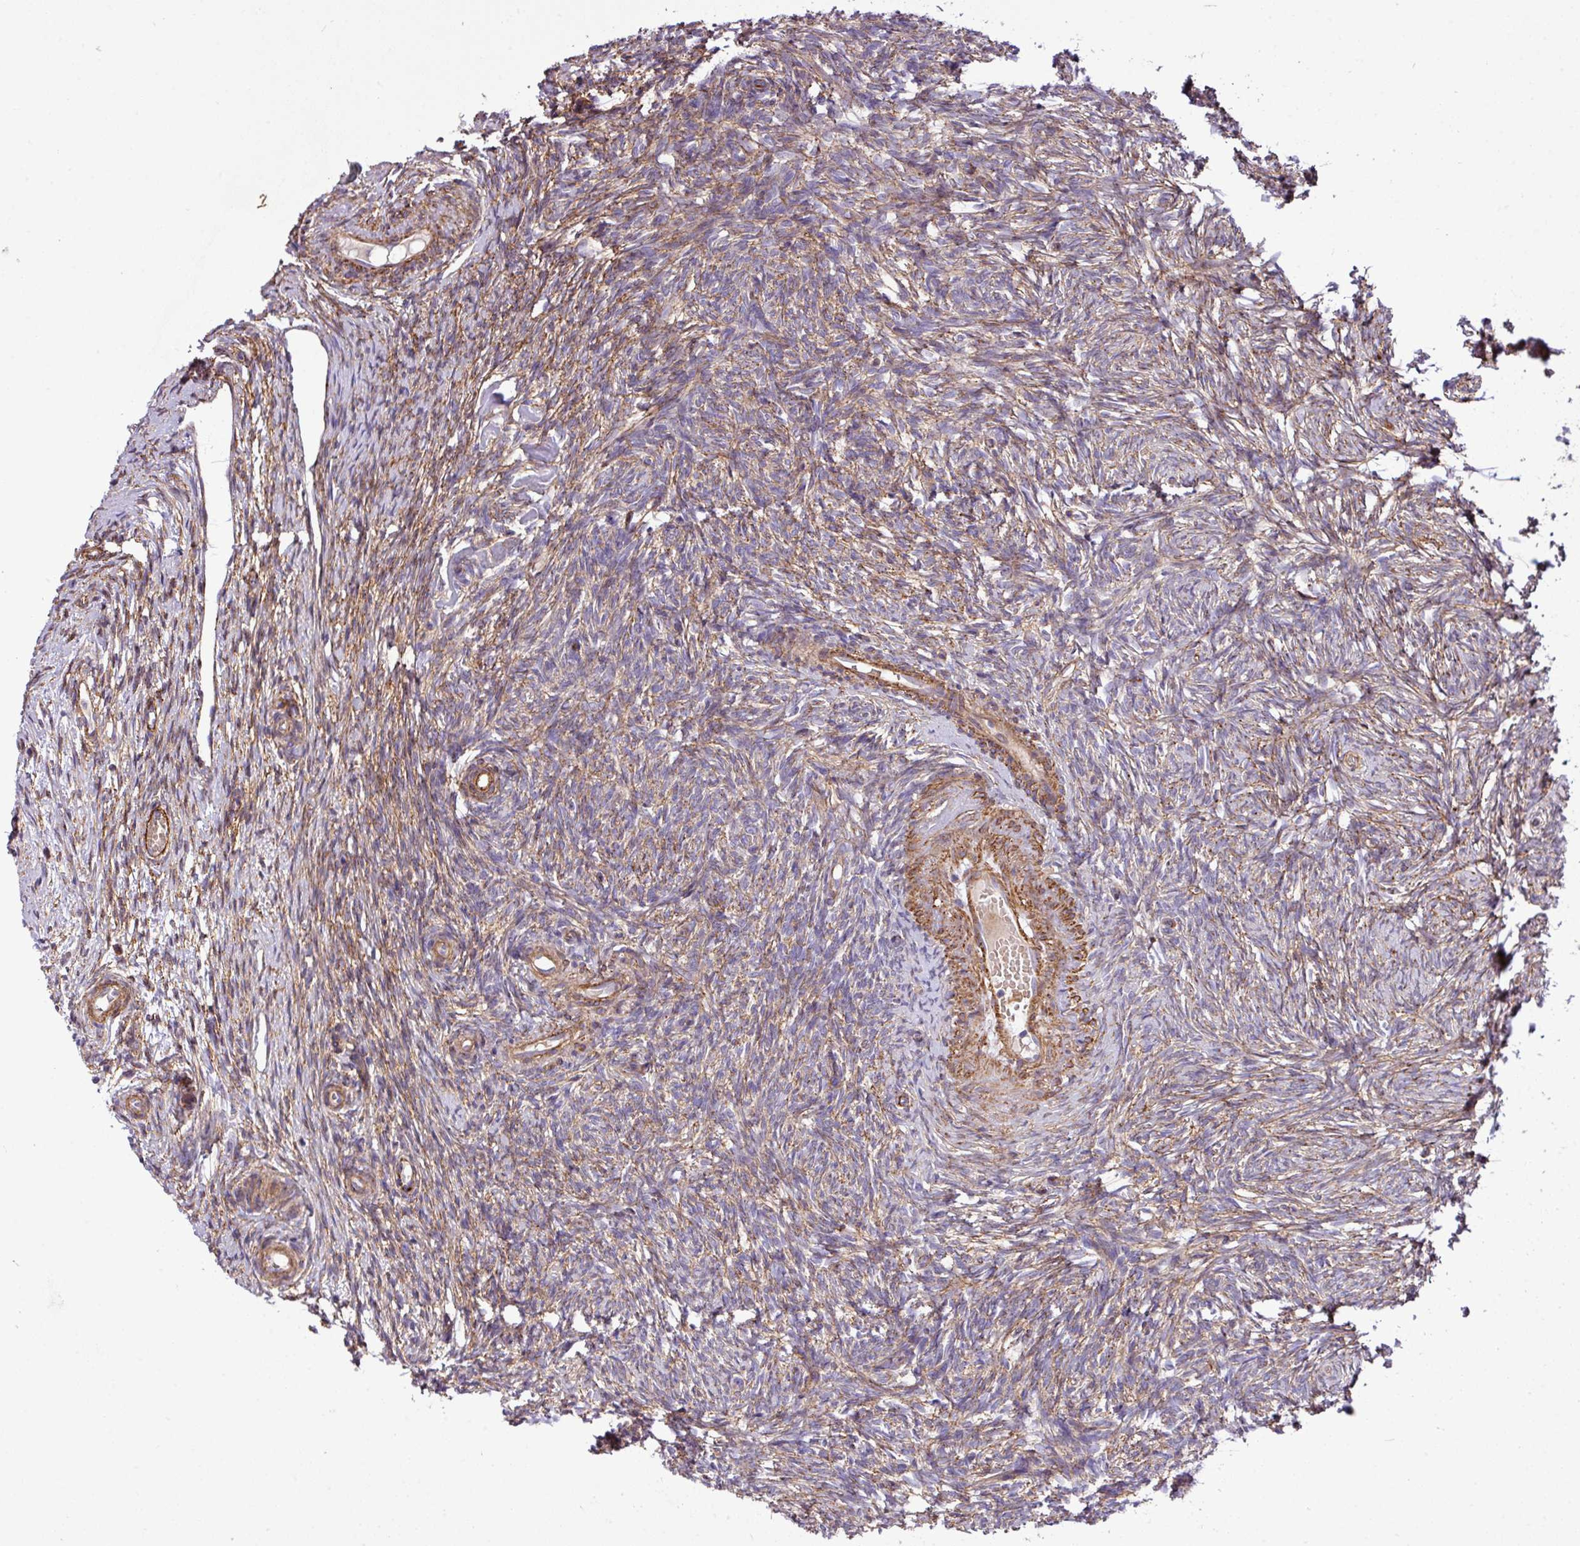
{"staining": {"intensity": "moderate", "quantity": ">75%", "location": "cytoplasmic/membranous"}, "tissue": "ovary", "cell_type": "Follicle cells", "image_type": "normal", "snomed": [{"axis": "morphology", "description": "Normal tissue, NOS"}, {"axis": "topography", "description": "Ovary"}], "caption": "DAB (3,3'-diaminobenzidine) immunohistochemical staining of normal ovary demonstrates moderate cytoplasmic/membranous protein staining in about >75% of follicle cells.", "gene": "FAM47E", "patient": {"sex": "female", "age": 51}}